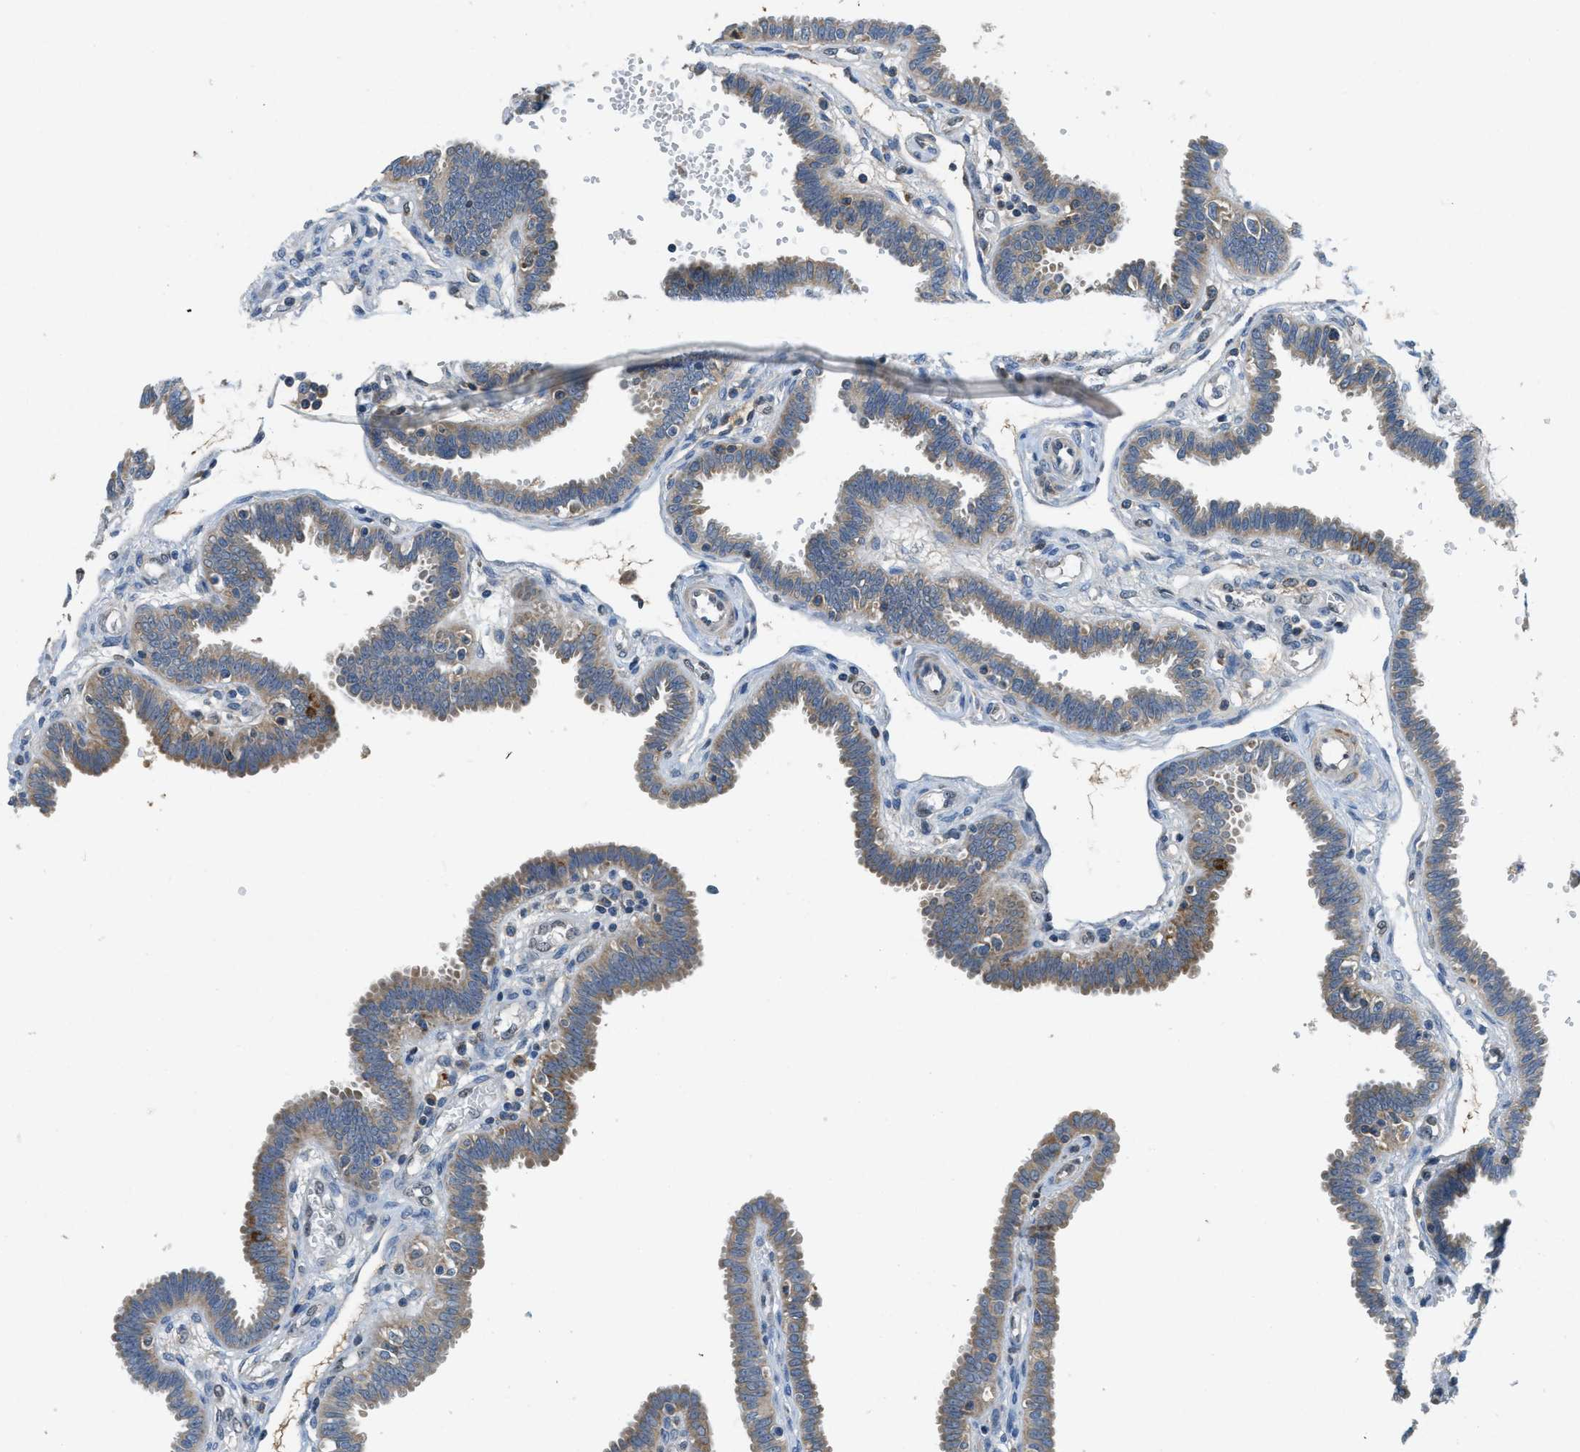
{"staining": {"intensity": "moderate", "quantity": "25%-75%", "location": "cytoplasmic/membranous"}, "tissue": "fallopian tube", "cell_type": "Glandular cells", "image_type": "normal", "snomed": [{"axis": "morphology", "description": "Normal tissue, NOS"}, {"axis": "topography", "description": "Fallopian tube"}], "caption": "IHC (DAB) staining of unremarkable human fallopian tube displays moderate cytoplasmic/membranous protein expression in approximately 25%-75% of glandular cells. (Stains: DAB (3,3'-diaminobenzidine) in brown, nuclei in blue, Microscopy: brightfield microscopy at high magnification).", "gene": "PNKD", "patient": {"sex": "female", "age": 32}}